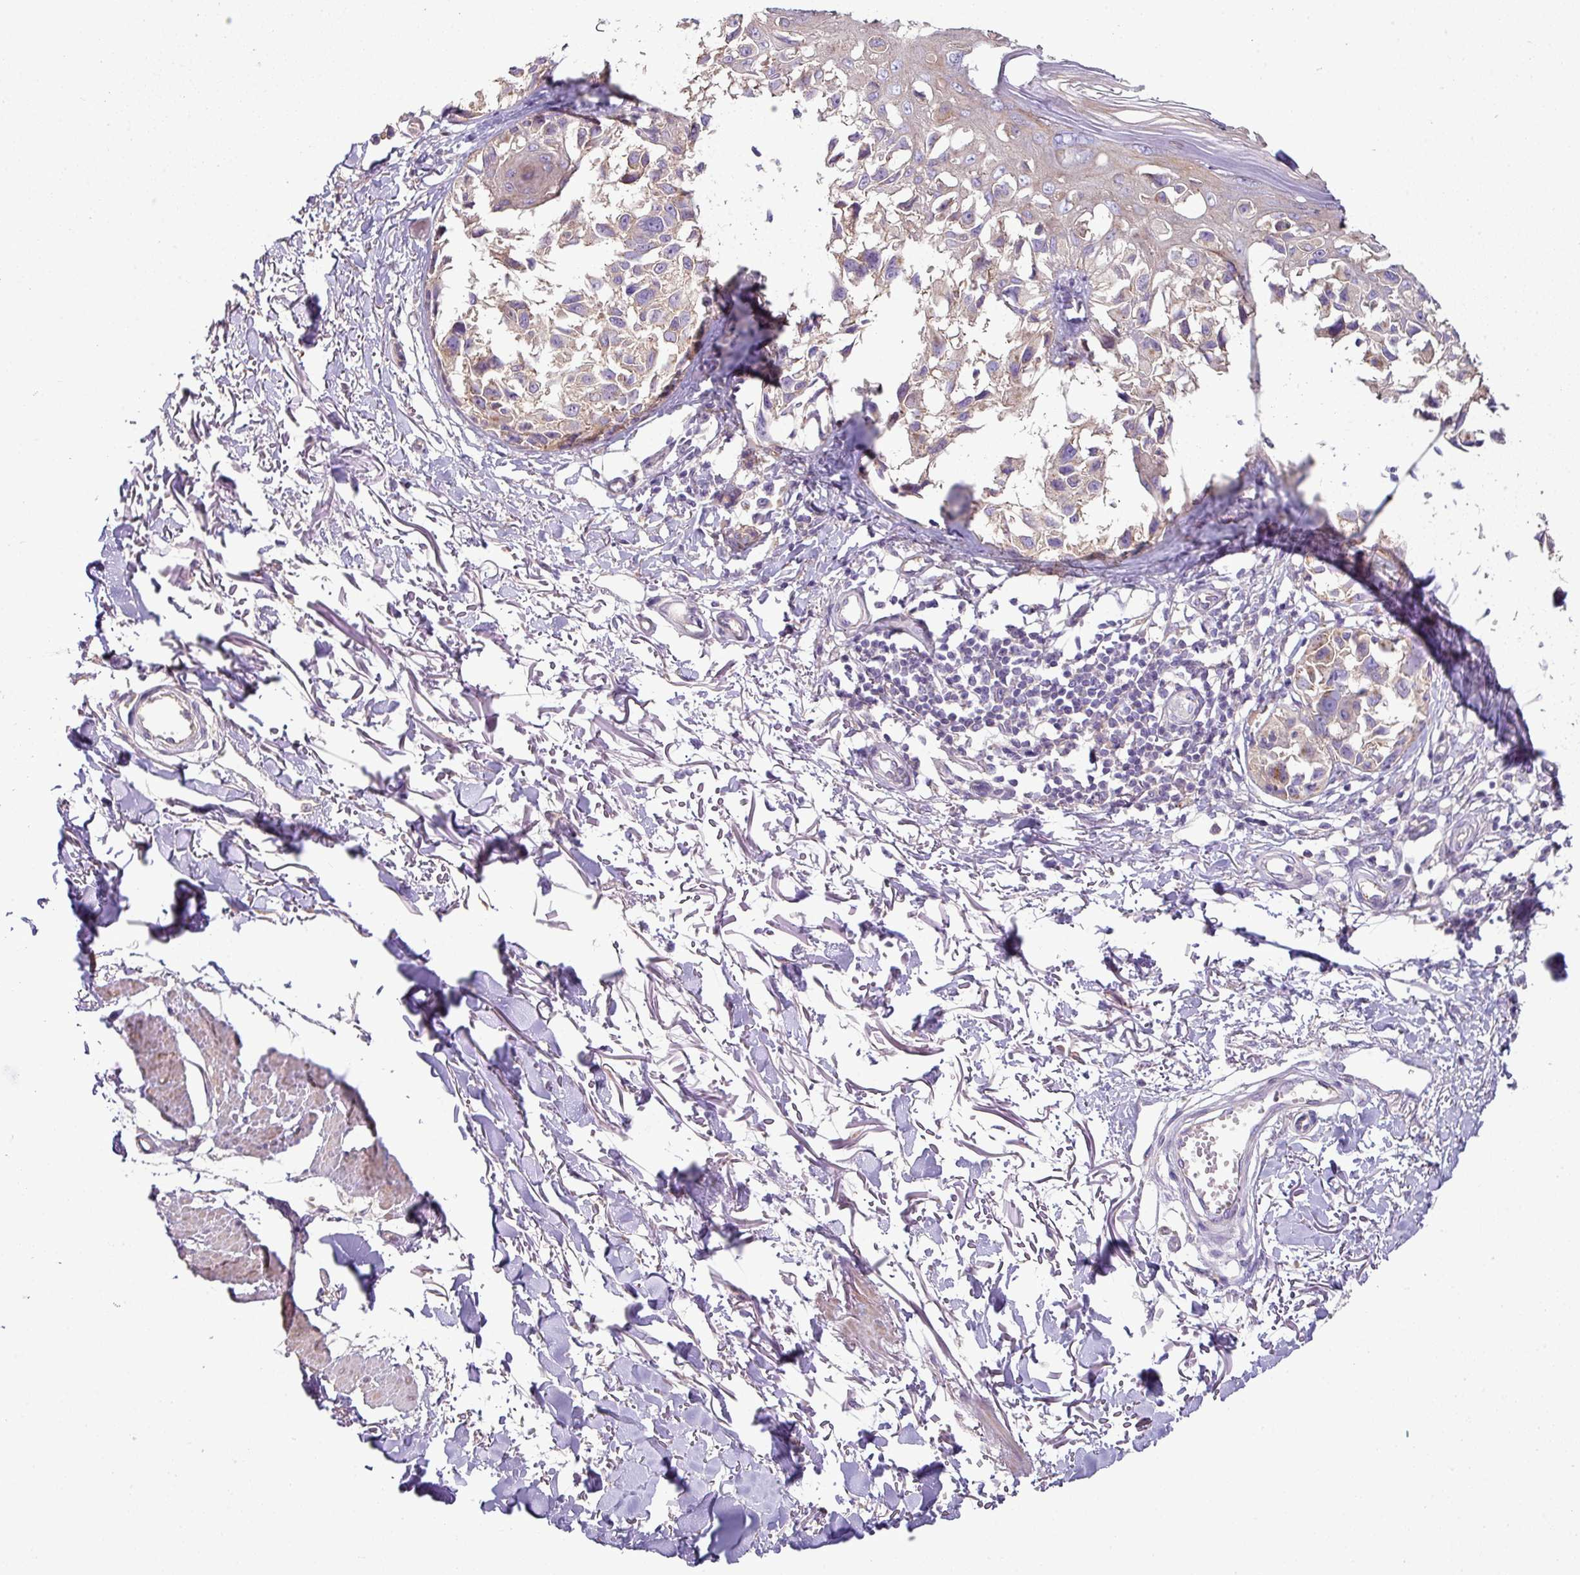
{"staining": {"intensity": "weak", "quantity": "25%-75%", "location": "cytoplasmic/membranous"}, "tissue": "melanoma", "cell_type": "Tumor cells", "image_type": "cancer", "snomed": [{"axis": "morphology", "description": "Malignant melanoma, NOS"}, {"axis": "topography", "description": "Skin"}], "caption": "Melanoma was stained to show a protein in brown. There is low levels of weak cytoplasmic/membranous positivity in approximately 25%-75% of tumor cells.", "gene": "LRRC9", "patient": {"sex": "male", "age": 73}}